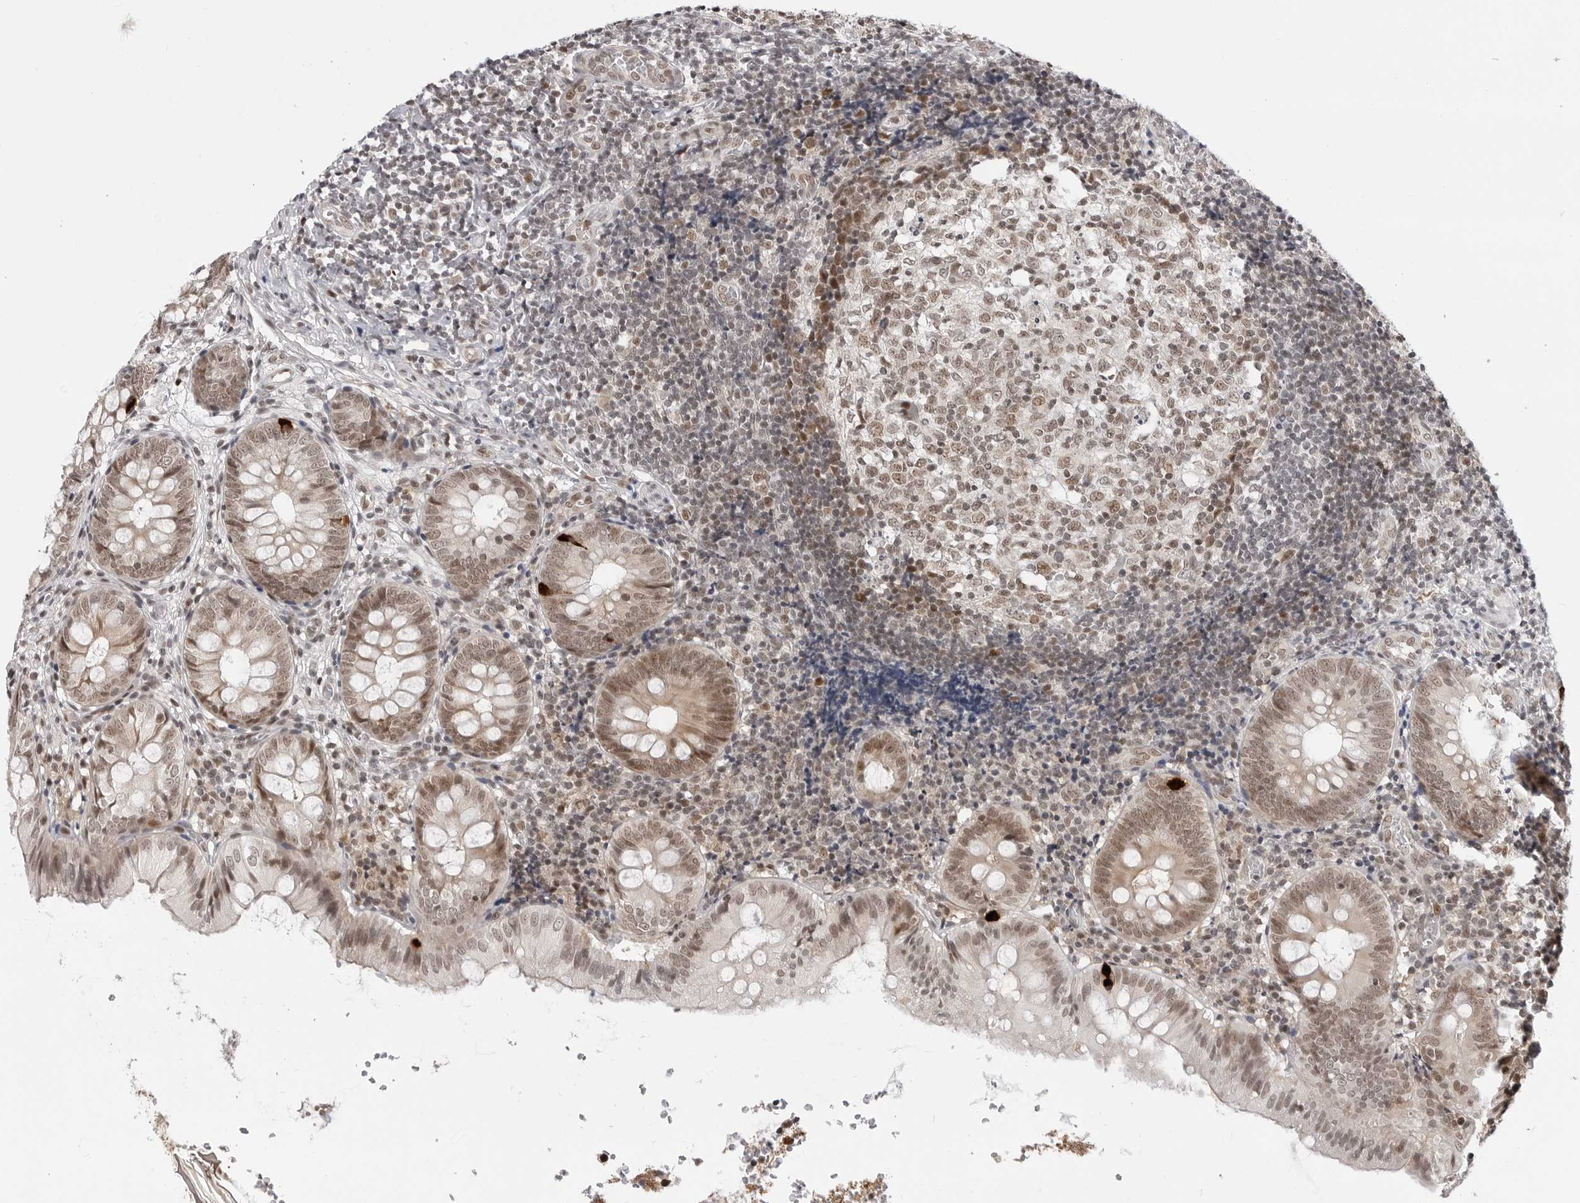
{"staining": {"intensity": "moderate", "quantity": ">75%", "location": "cytoplasmic/membranous,nuclear"}, "tissue": "appendix", "cell_type": "Glandular cells", "image_type": "normal", "snomed": [{"axis": "morphology", "description": "Normal tissue, NOS"}, {"axis": "topography", "description": "Appendix"}], "caption": "IHC micrograph of unremarkable appendix stained for a protein (brown), which demonstrates medium levels of moderate cytoplasmic/membranous,nuclear expression in approximately >75% of glandular cells.", "gene": "C8orf33", "patient": {"sex": "male", "age": 8}}